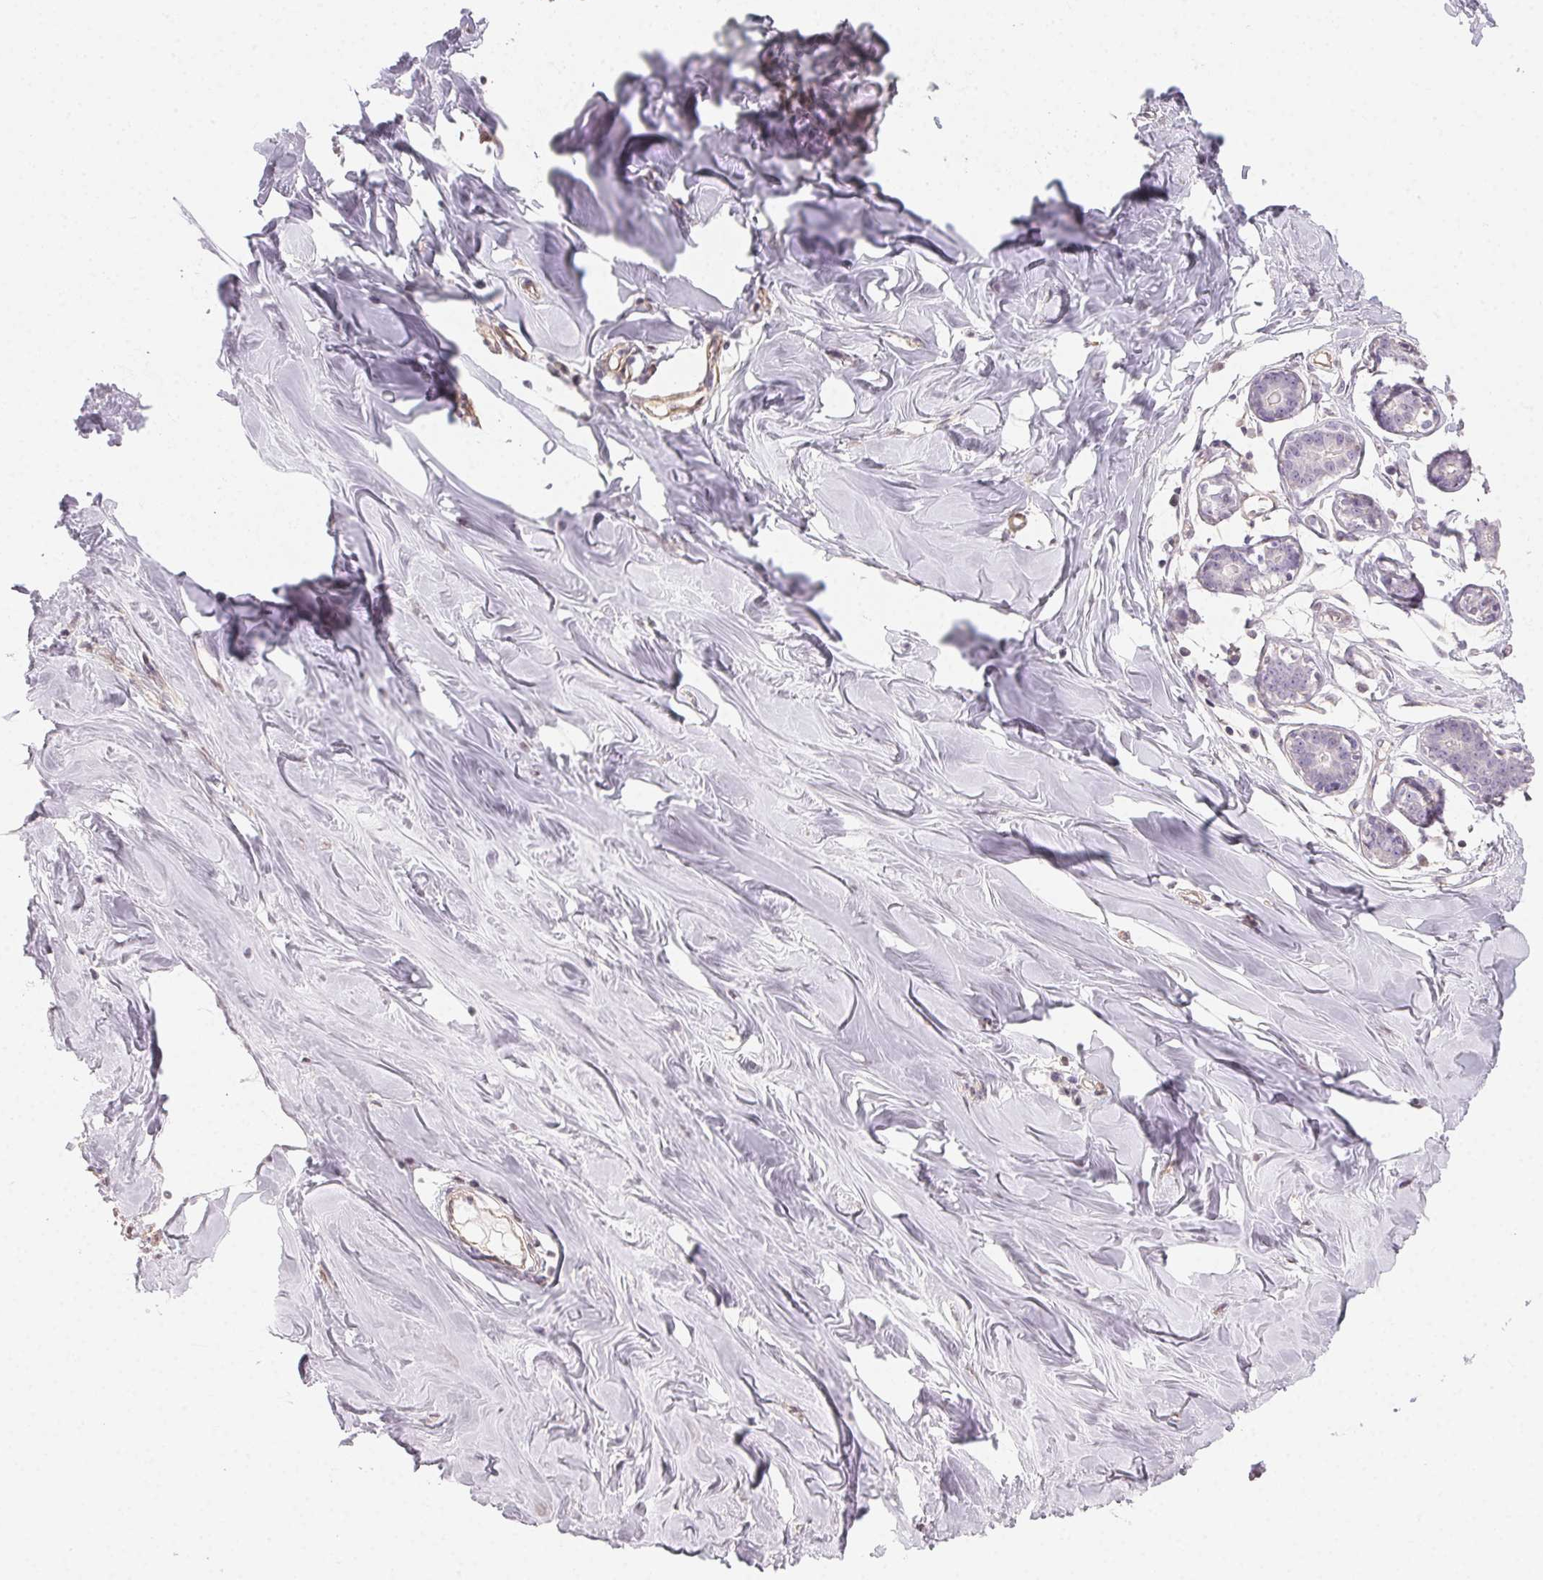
{"staining": {"intensity": "negative", "quantity": "none", "location": "none"}, "tissue": "breast", "cell_type": "Adipocytes", "image_type": "normal", "snomed": [{"axis": "morphology", "description": "Normal tissue, NOS"}, {"axis": "topography", "description": "Breast"}], "caption": "A high-resolution micrograph shows immunohistochemistry staining of benign breast, which shows no significant staining in adipocytes.", "gene": "PLA2G4F", "patient": {"sex": "female", "age": 27}}